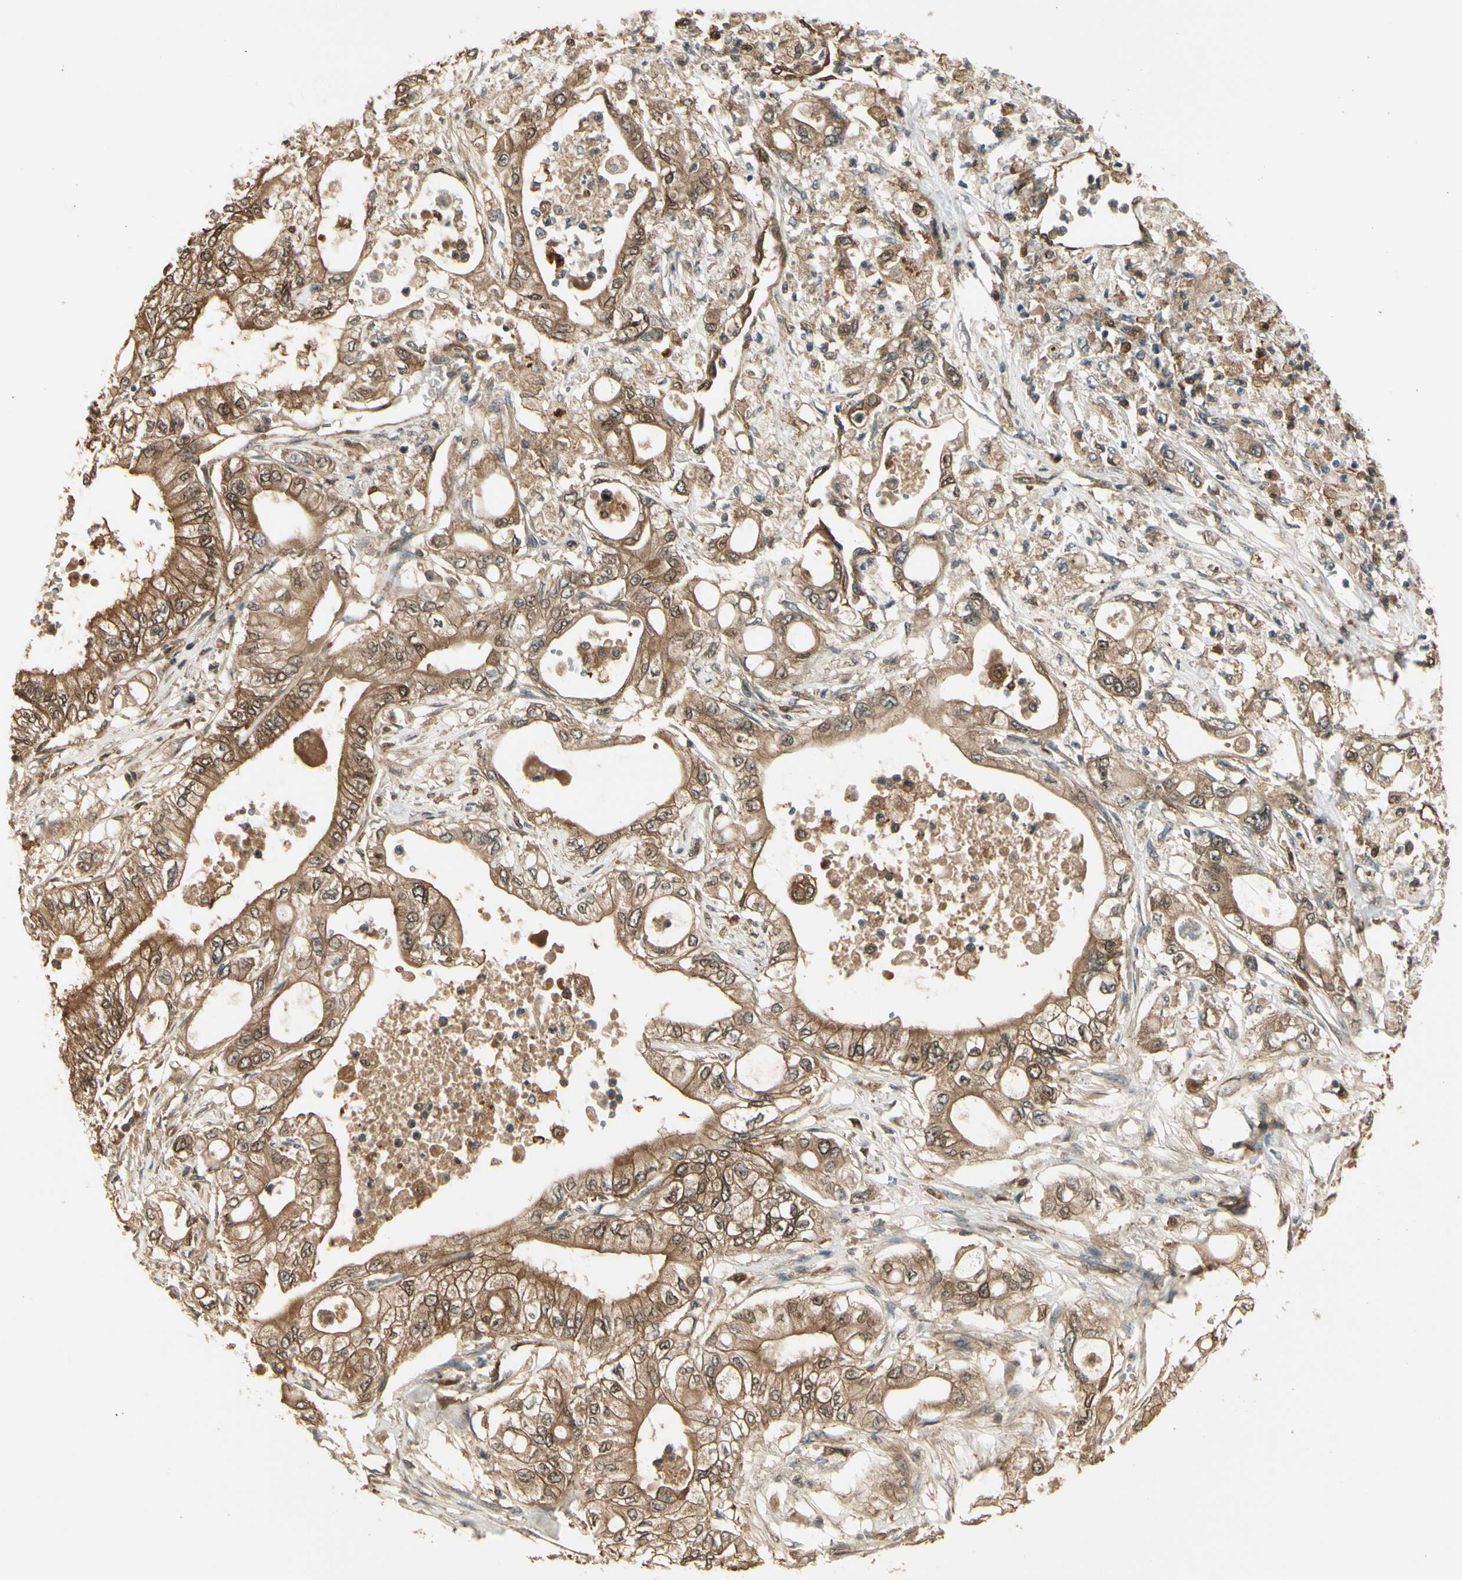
{"staining": {"intensity": "moderate", "quantity": ">75%", "location": "cytoplasmic/membranous"}, "tissue": "pancreatic cancer", "cell_type": "Tumor cells", "image_type": "cancer", "snomed": [{"axis": "morphology", "description": "Adenocarcinoma, NOS"}, {"axis": "topography", "description": "Pancreas"}], "caption": "Immunohistochemistry (IHC) image of human pancreatic cancer (adenocarcinoma) stained for a protein (brown), which exhibits medium levels of moderate cytoplasmic/membranous staining in about >75% of tumor cells.", "gene": "SERPINB6", "patient": {"sex": "male", "age": 79}}